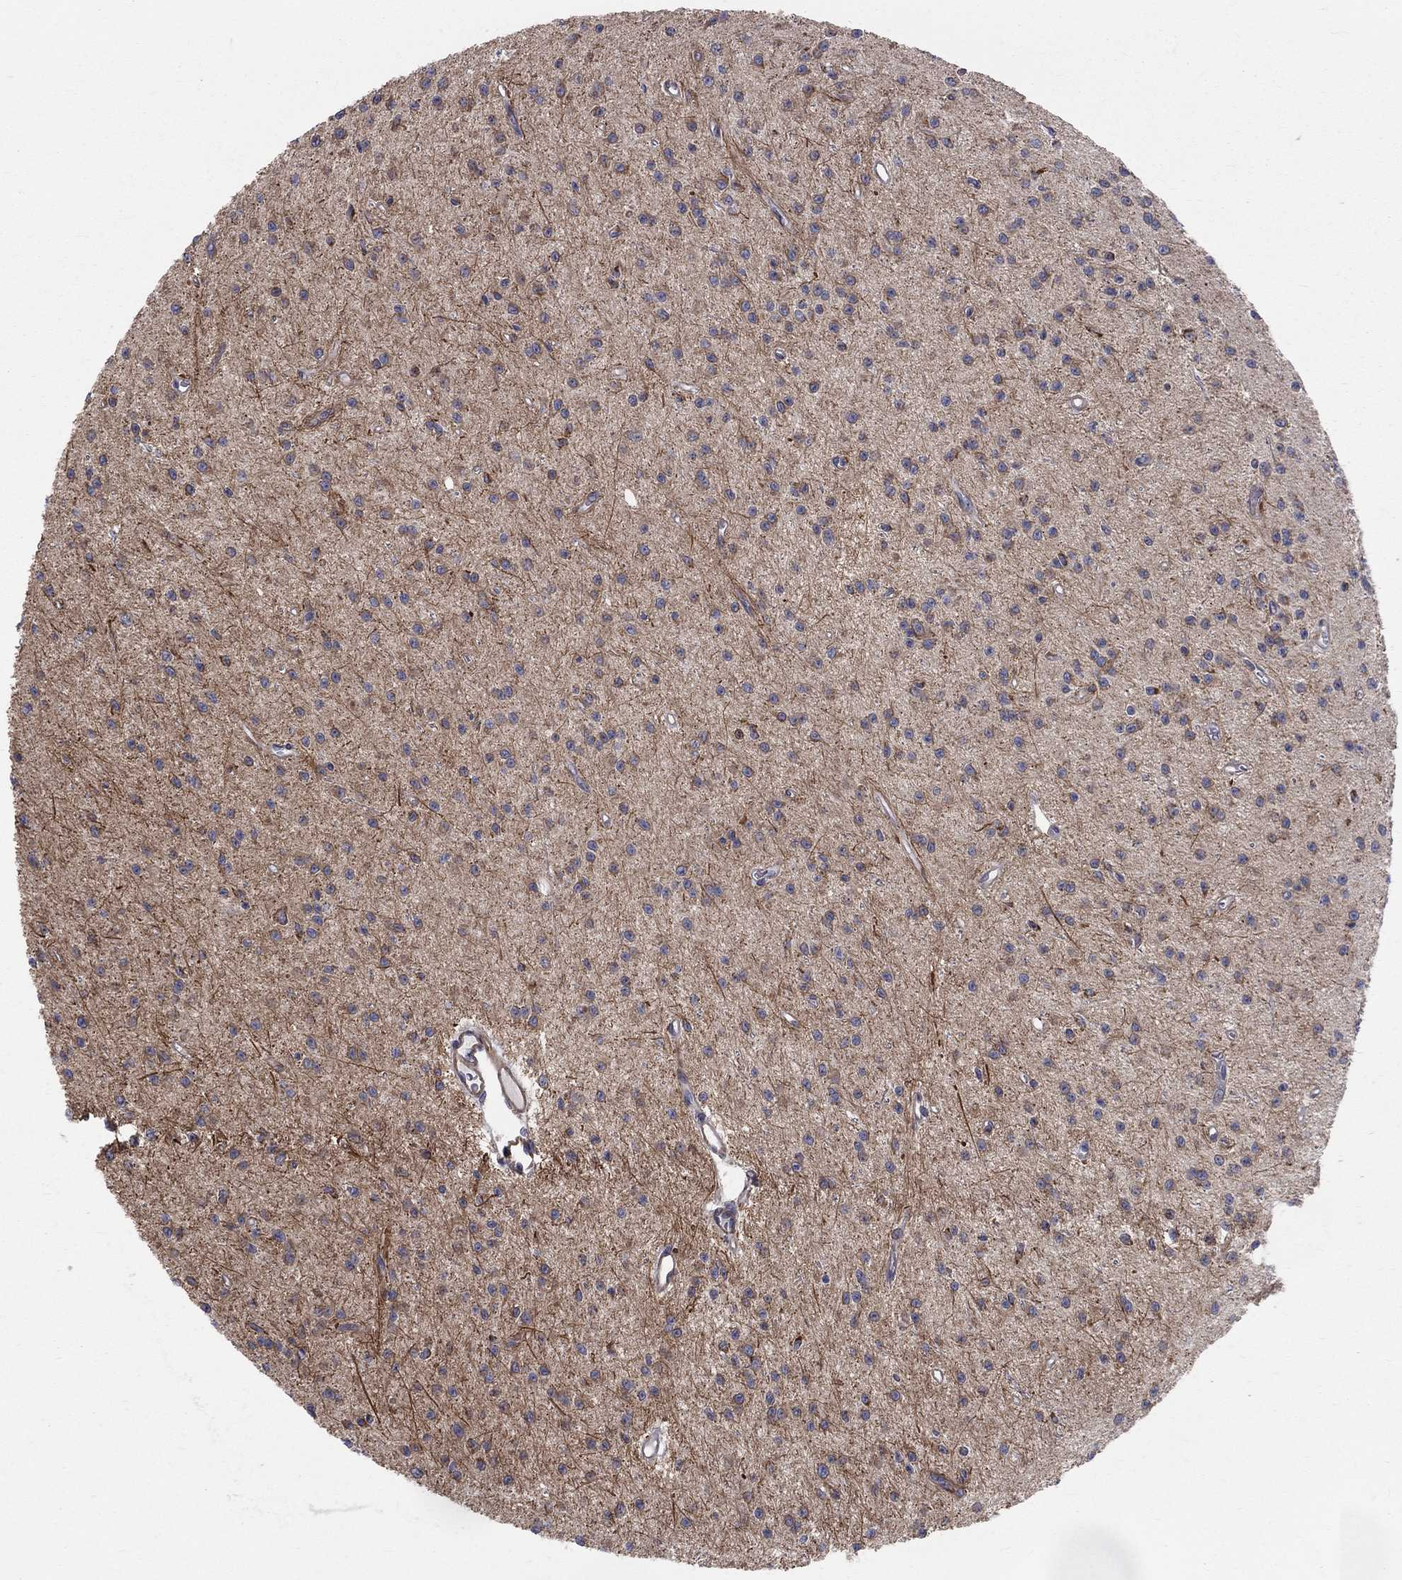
{"staining": {"intensity": "strong", "quantity": "<25%", "location": "cytoplasmic/membranous"}, "tissue": "glioma", "cell_type": "Tumor cells", "image_type": "cancer", "snomed": [{"axis": "morphology", "description": "Glioma, malignant, Low grade"}, {"axis": "topography", "description": "Brain"}], "caption": "IHC (DAB (3,3'-diaminobenzidine)) staining of glioma demonstrates strong cytoplasmic/membranous protein expression in approximately <25% of tumor cells.", "gene": "MIX23", "patient": {"sex": "female", "age": 45}}